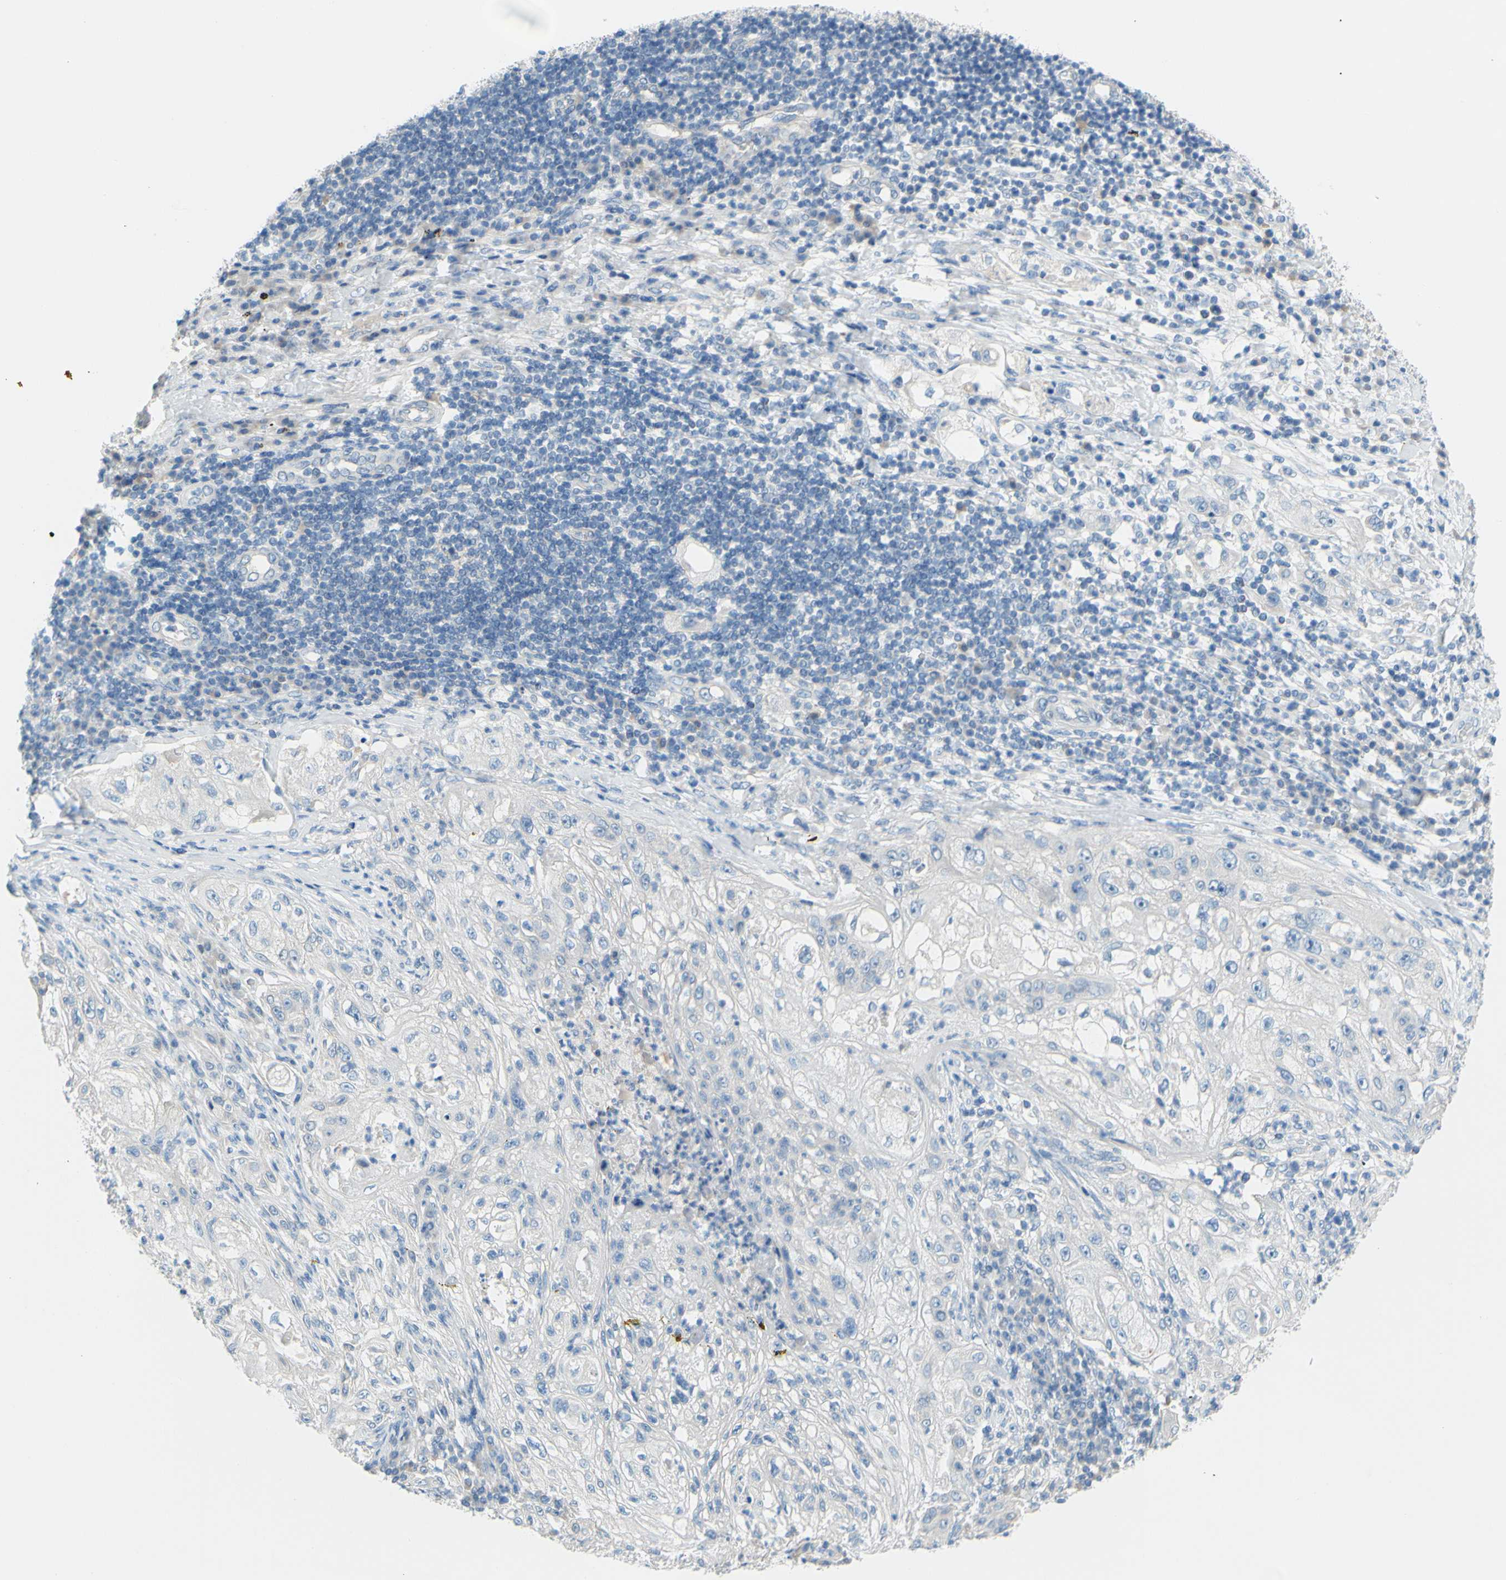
{"staining": {"intensity": "negative", "quantity": "none", "location": "none"}, "tissue": "lung cancer", "cell_type": "Tumor cells", "image_type": "cancer", "snomed": [{"axis": "morphology", "description": "Inflammation, NOS"}, {"axis": "morphology", "description": "Squamous cell carcinoma, NOS"}, {"axis": "topography", "description": "Lymph node"}, {"axis": "topography", "description": "Soft tissue"}, {"axis": "topography", "description": "Lung"}], "caption": "Immunohistochemistry of human lung cancer displays no expression in tumor cells. (Brightfield microscopy of DAB IHC at high magnification).", "gene": "SLC1A2", "patient": {"sex": "male", "age": 66}}